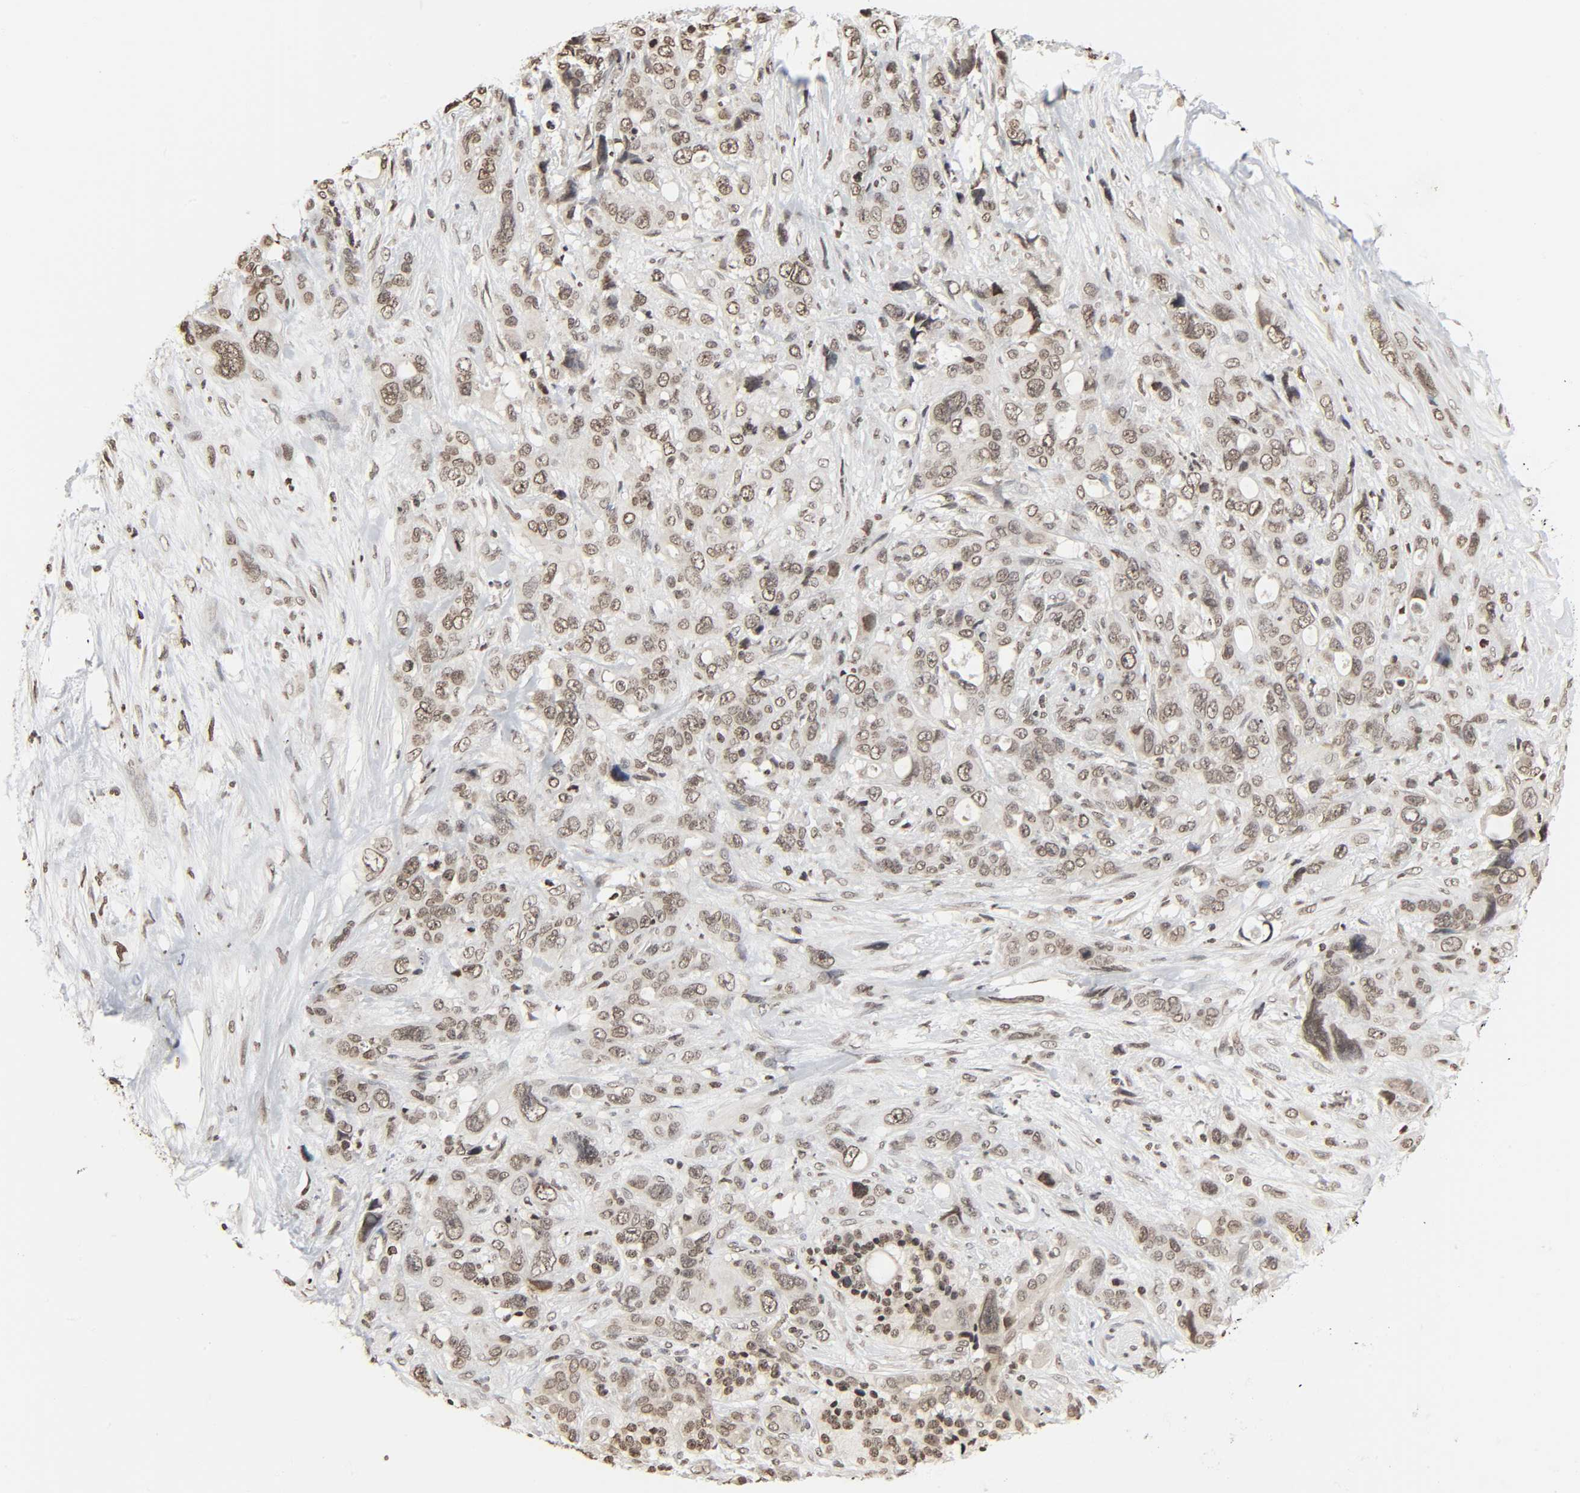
{"staining": {"intensity": "moderate", "quantity": ">75%", "location": "nuclear"}, "tissue": "pancreatic cancer", "cell_type": "Tumor cells", "image_type": "cancer", "snomed": [{"axis": "morphology", "description": "Adenocarcinoma, NOS"}, {"axis": "topography", "description": "Pancreas"}], "caption": "Pancreatic cancer (adenocarcinoma) stained for a protein (brown) reveals moderate nuclear positive expression in about >75% of tumor cells.", "gene": "ELAVL1", "patient": {"sex": "male", "age": 46}}